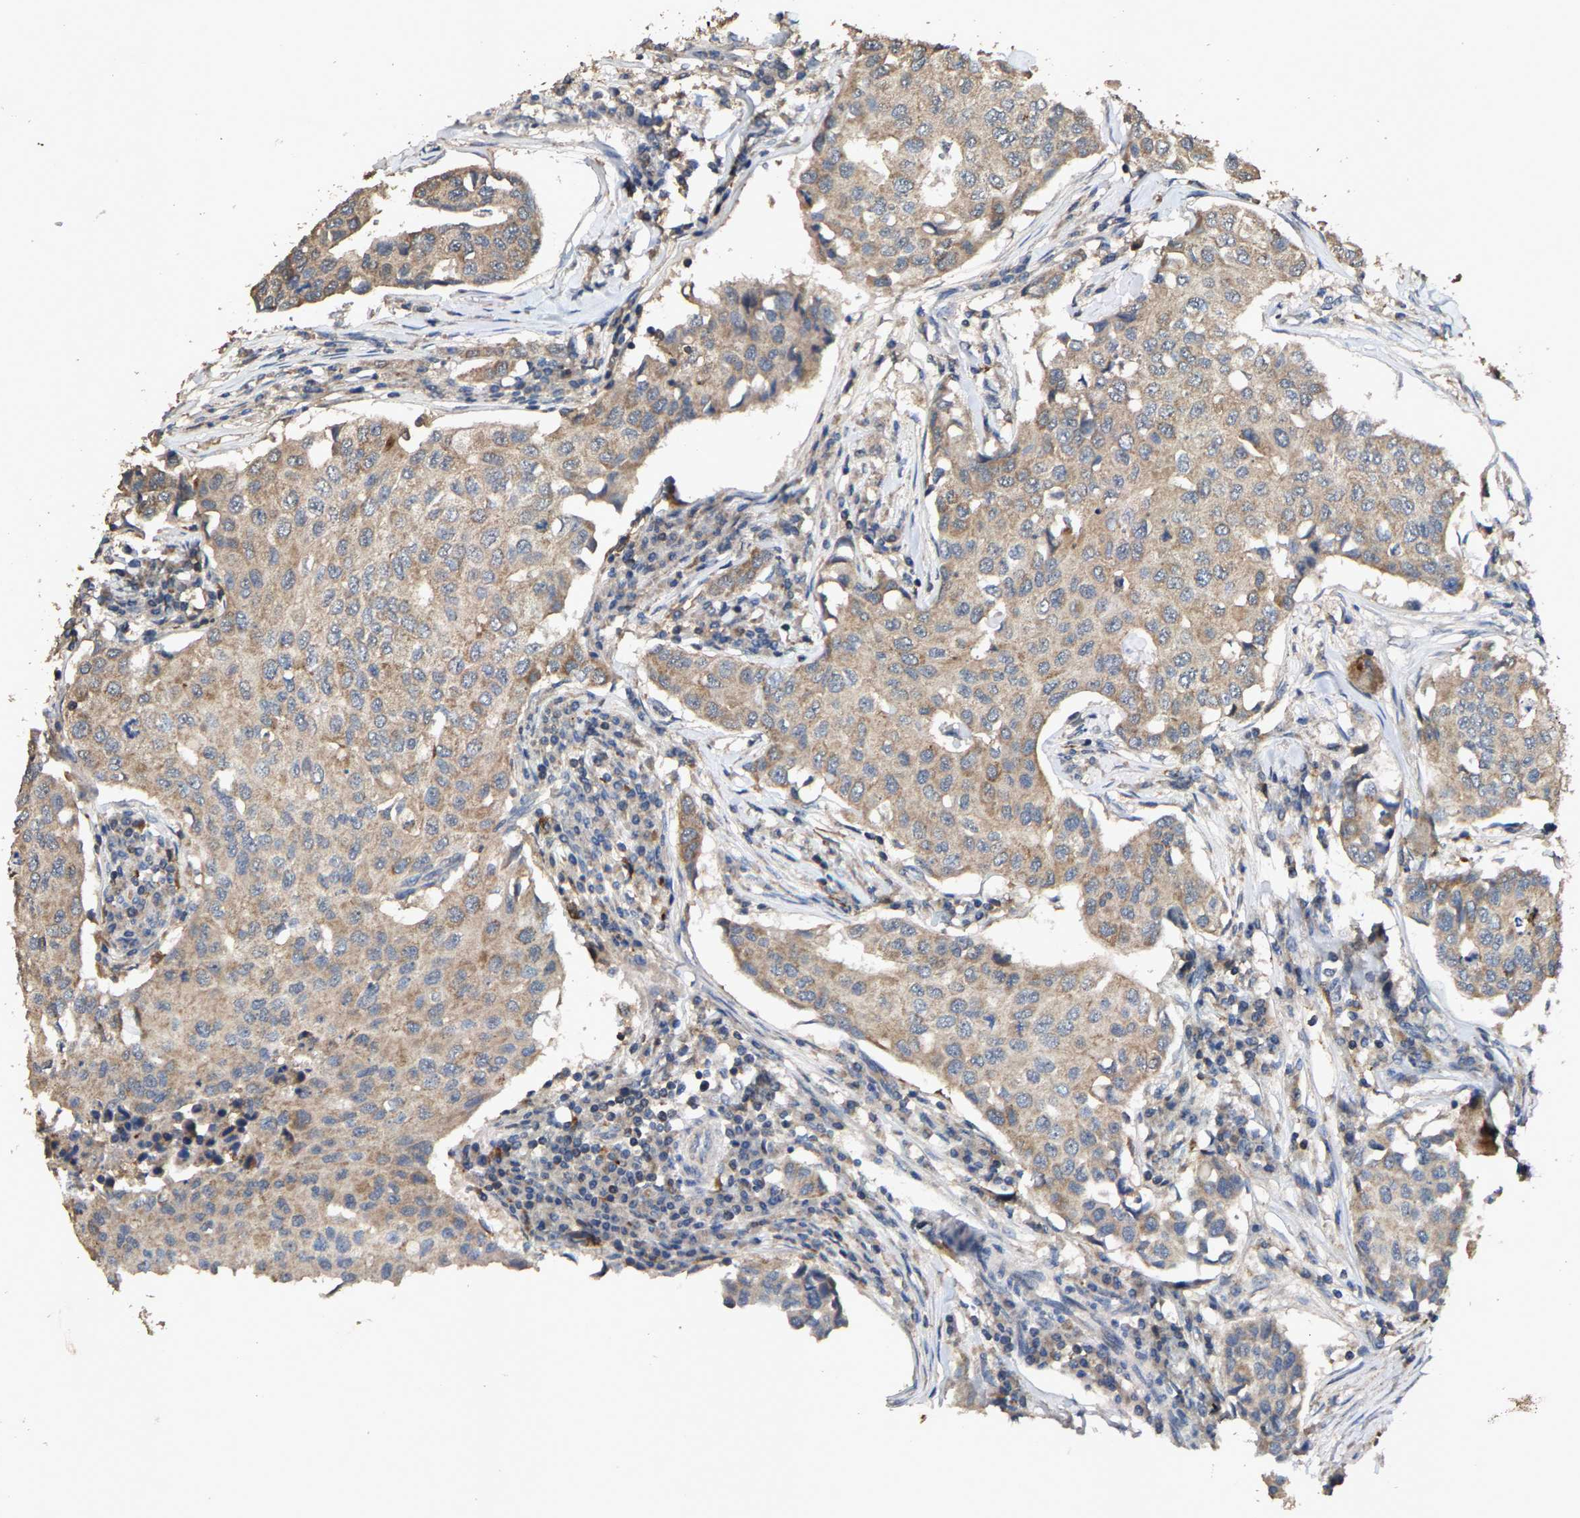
{"staining": {"intensity": "weak", "quantity": ">75%", "location": "cytoplasmic/membranous"}, "tissue": "breast cancer", "cell_type": "Tumor cells", "image_type": "cancer", "snomed": [{"axis": "morphology", "description": "Duct carcinoma"}, {"axis": "topography", "description": "Breast"}], "caption": "Immunohistochemistry (IHC) of human invasive ductal carcinoma (breast) exhibits low levels of weak cytoplasmic/membranous expression in approximately >75% of tumor cells.", "gene": "TDRKH", "patient": {"sex": "female", "age": 80}}